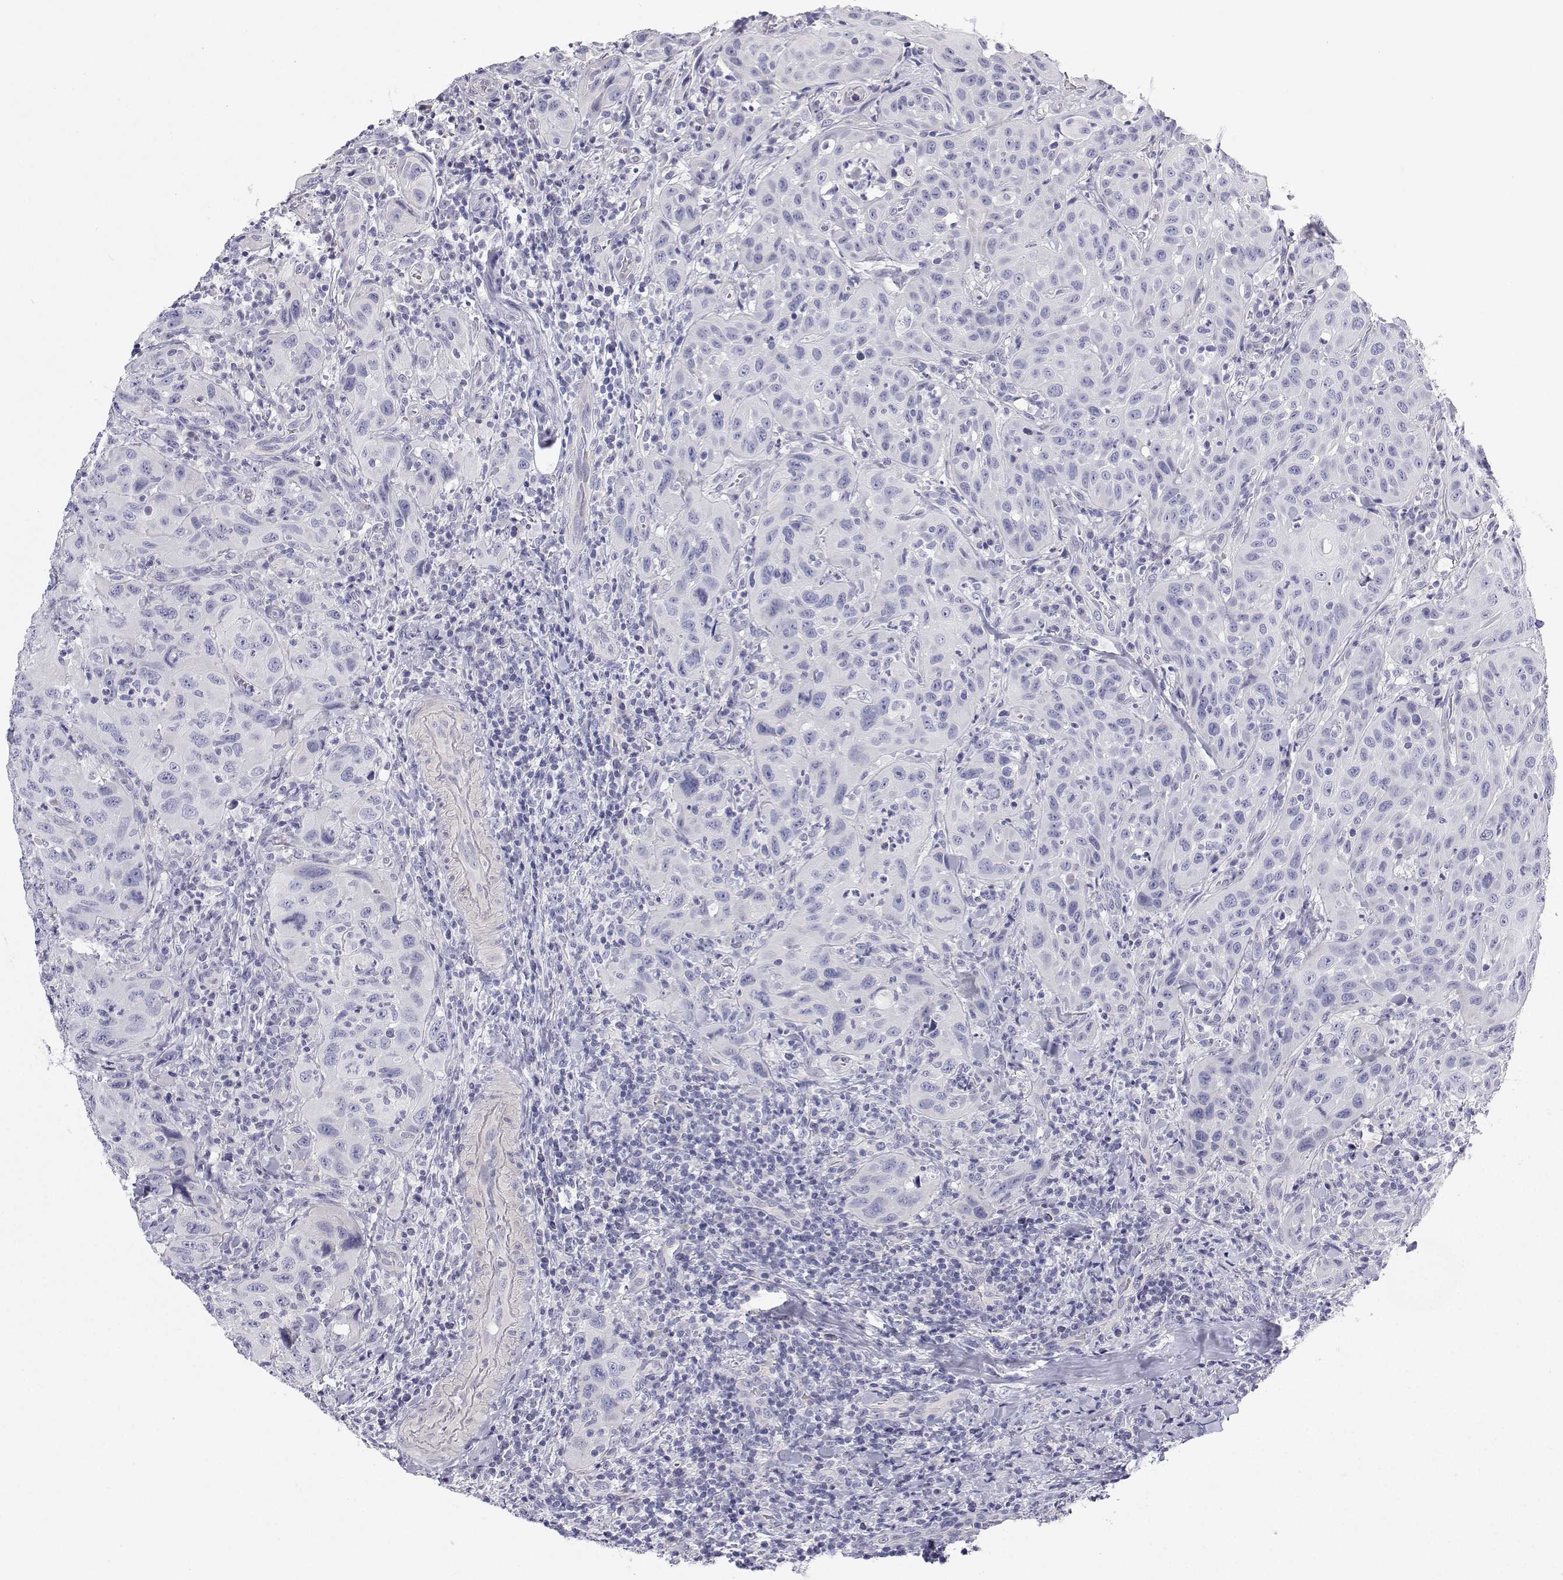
{"staining": {"intensity": "negative", "quantity": "none", "location": "none"}, "tissue": "head and neck cancer", "cell_type": "Tumor cells", "image_type": "cancer", "snomed": [{"axis": "morphology", "description": "Normal tissue, NOS"}, {"axis": "morphology", "description": "Squamous cell carcinoma, NOS"}, {"axis": "topography", "description": "Oral tissue"}, {"axis": "topography", "description": "Tounge, NOS"}, {"axis": "topography", "description": "Head-Neck"}], "caption": "Immunohistochemical staining of human squamous cell carcinoma (head and neck) shows no significant positivity in tumor cells.", "gene": "ANKRD65", "patient": {"sex": "male", "age": 62}}